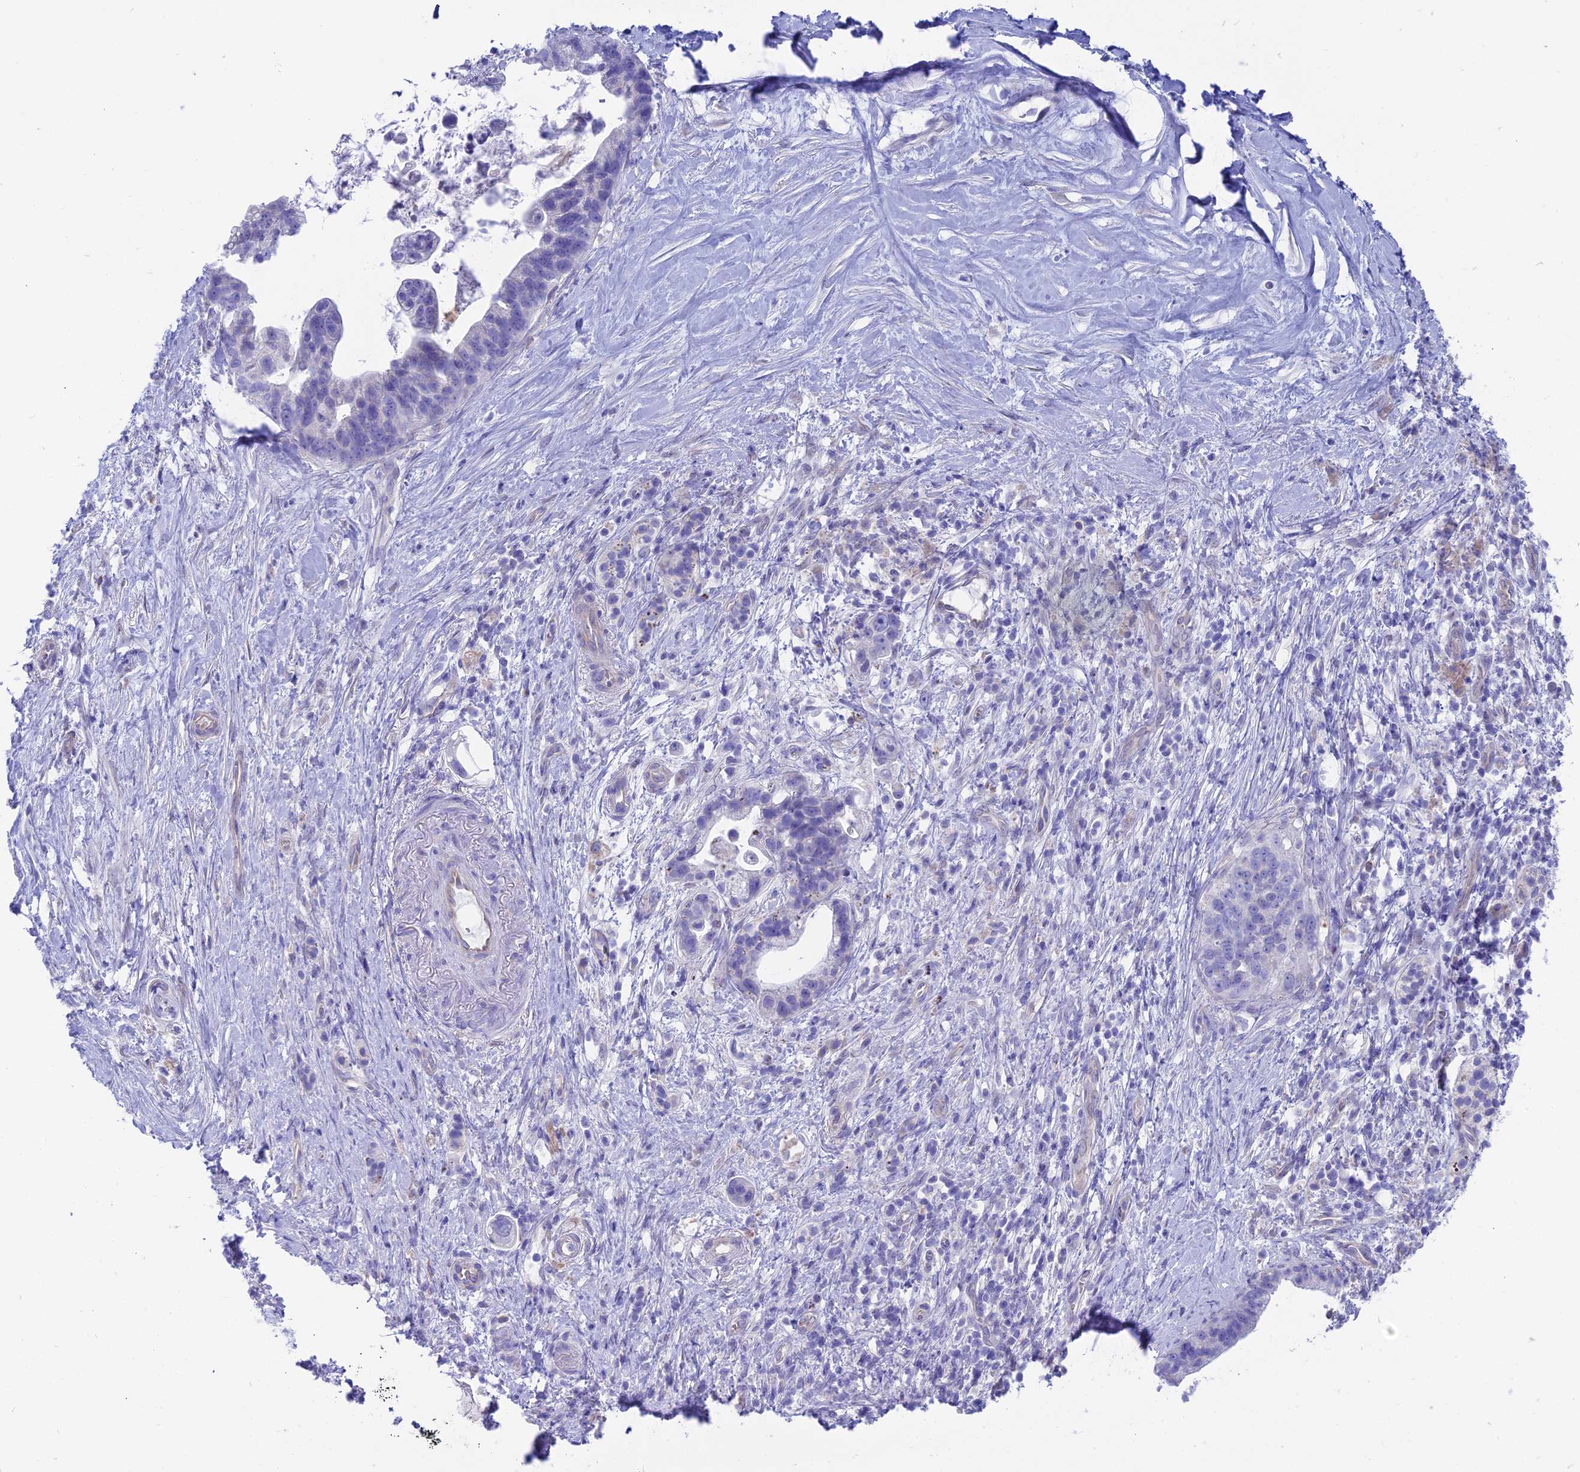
{"staining": {"intensity": "negative", "quantity": "none", "location": "none"}, "tissue": "pancreatic cancer", "cell_type": "Tumor cells", "image_type": "cancer", "snomed": [{"axis": "morphology", "description": "Adenocarcinoma, NOS"}, {"axis": "topography", "description": "Pancreas"}], "caption": "Photomicrograph shows no protein expression in tumor cells of pancreatic cancer (adenocarcinoma) tissue.", "gene": "GNGT2", "patient": {"sex": "female", "age": 83}}